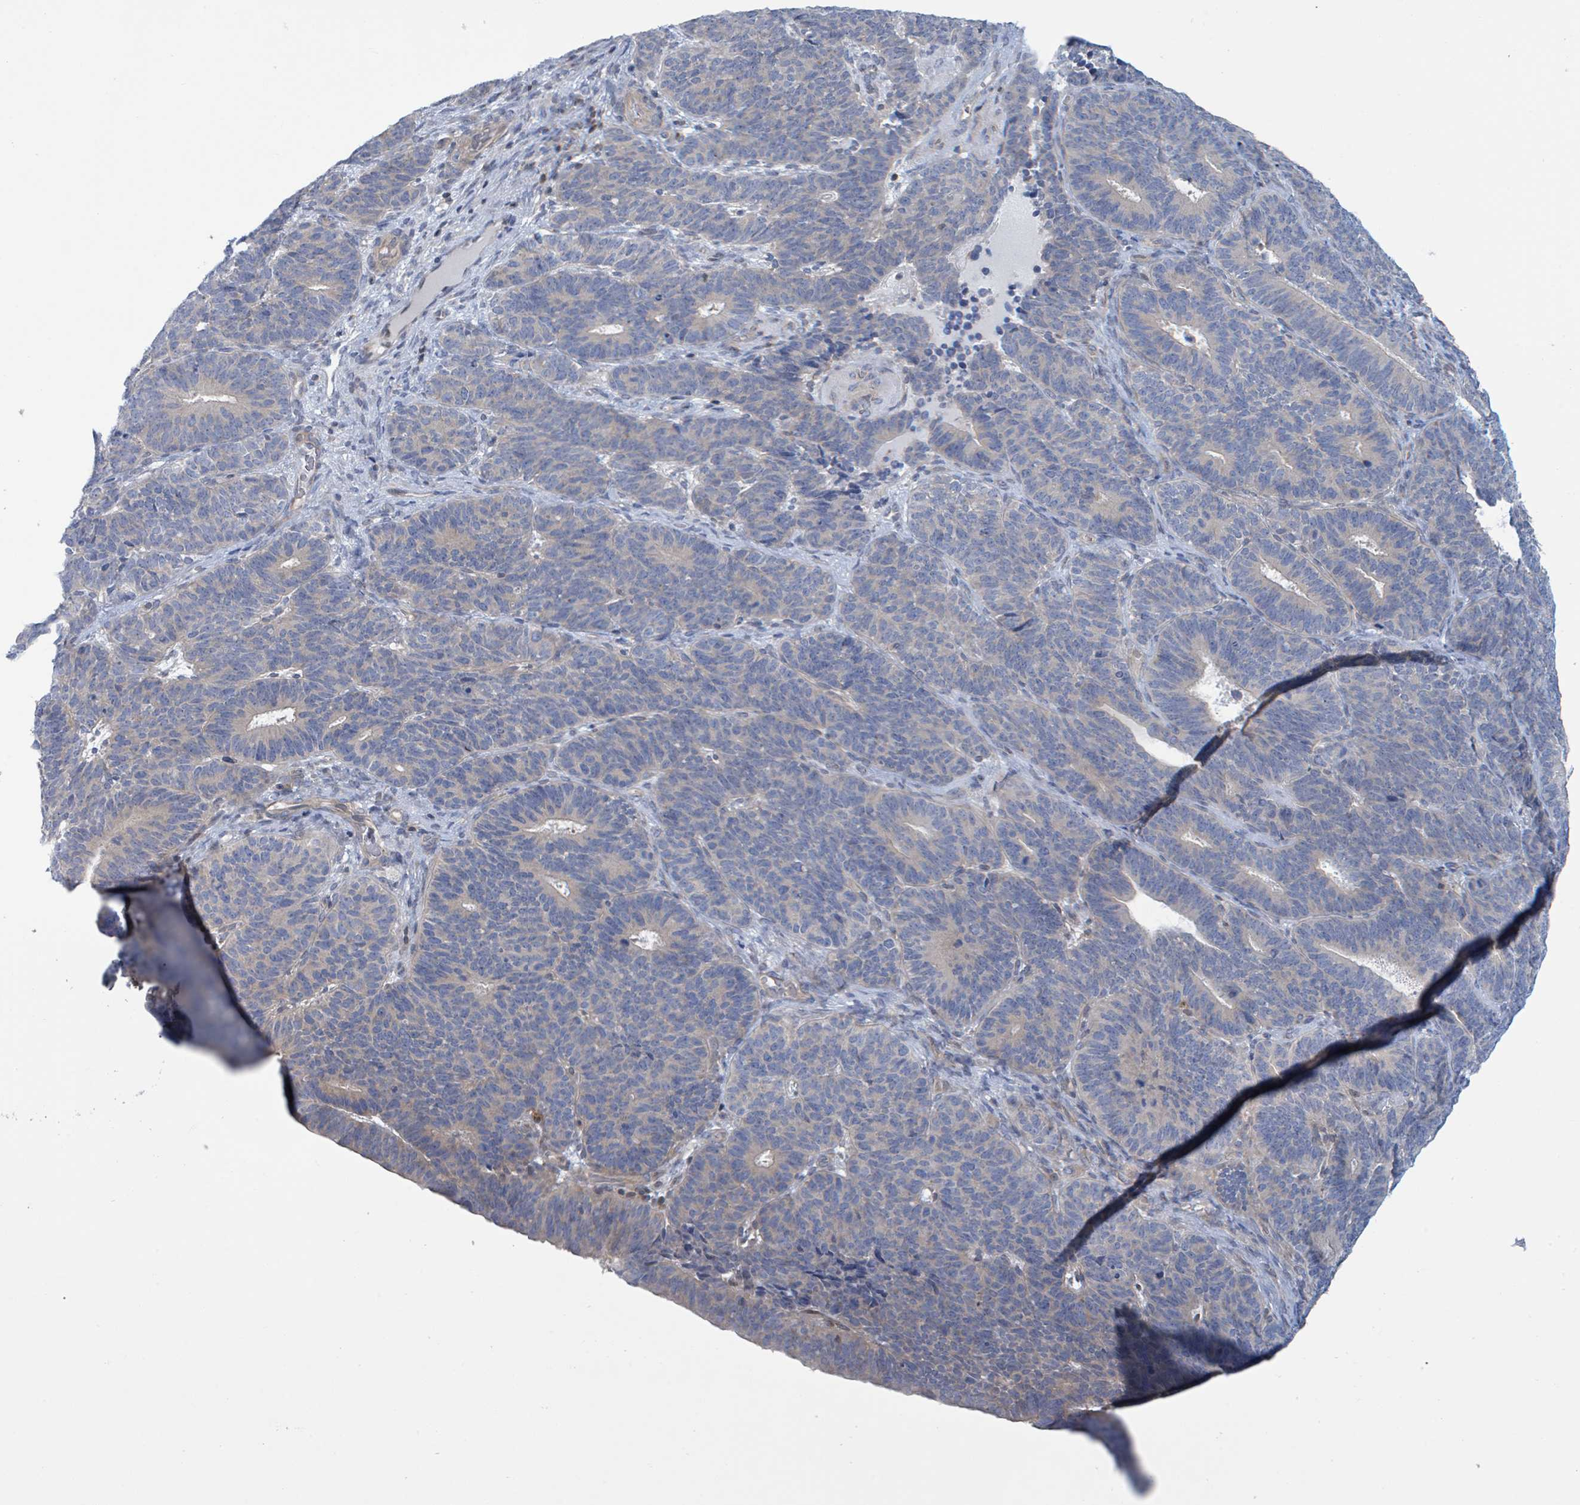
{"staining": {"intensity": "negative", "quantity": "none", "location": "none"}, "tissue": "endometrial cancer", "cell_type": "Tumor cells", "image_type": "cancer", "snomed": [{"axis": "morphology", "description": "Adenocarcinoma, NOS"}, {"axis": "topography", "description": "Endometrium"}], "caption": "Image shows no protein staining in tumor cells of adenocarcinoma (endometrial) tissue.", "gene": "DGKZ", "patient": {"sex": "female", "age": 70}}